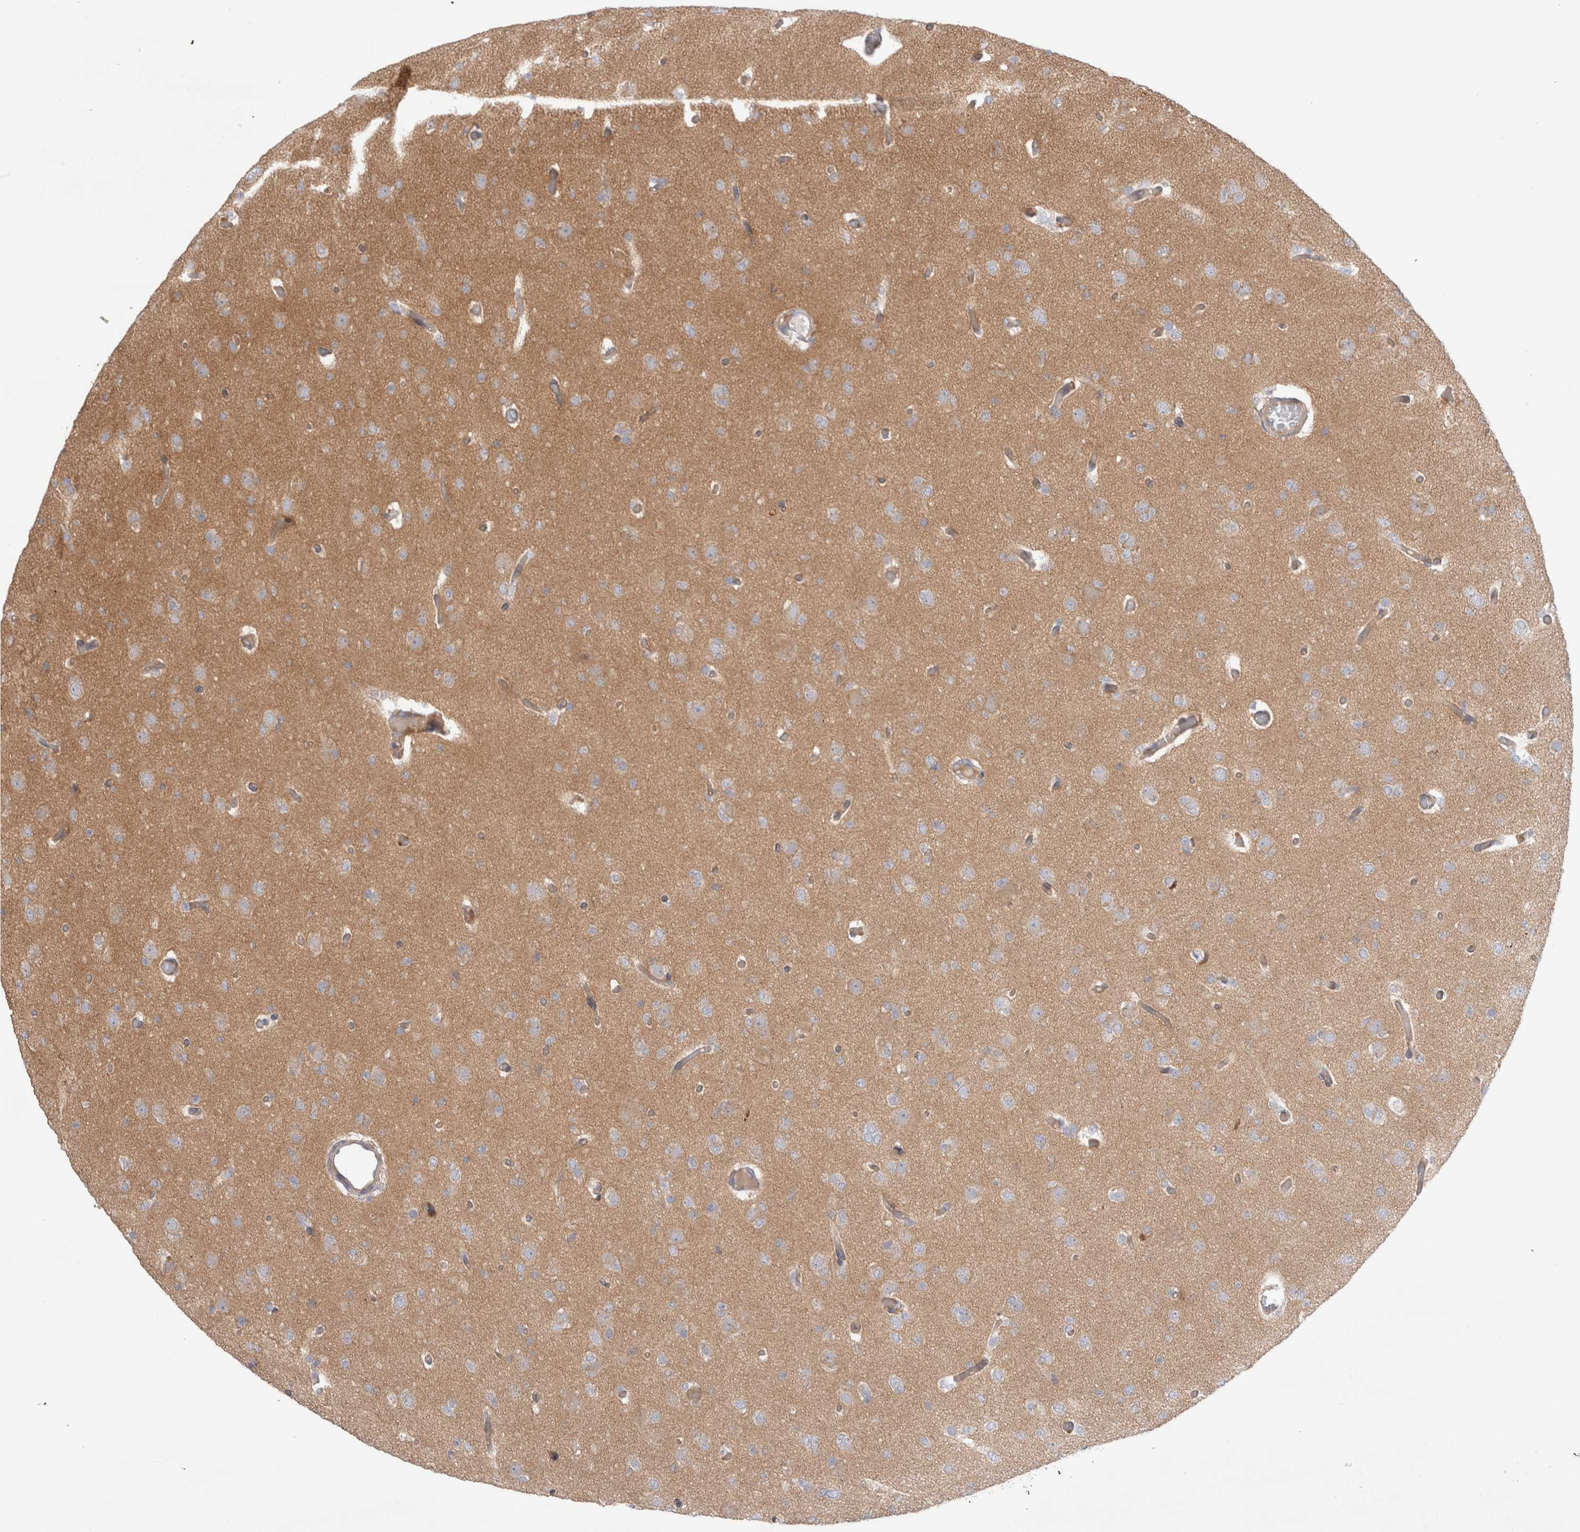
{"staining": {"intensity": "weak", "quantity": "<25%", "location": "cytoplasmic/membranous"}, "tissue": "glioma", "cell_type": "Tumor cells", "image_type": "cancer", "snomed": [{"axis": "morphology", "description": "Glioma, malignant, Low grade"}, {"axis": "topography", "description": "Brain"}], "caption": "DAB (3,3'-diaminobenzidine) immunohistochemical staining of human malignant low-grade glioma reveals no significant positivity in tumor cells.", "gene": "PDCD10", "patient": {"sex": "female", "age": 22}}